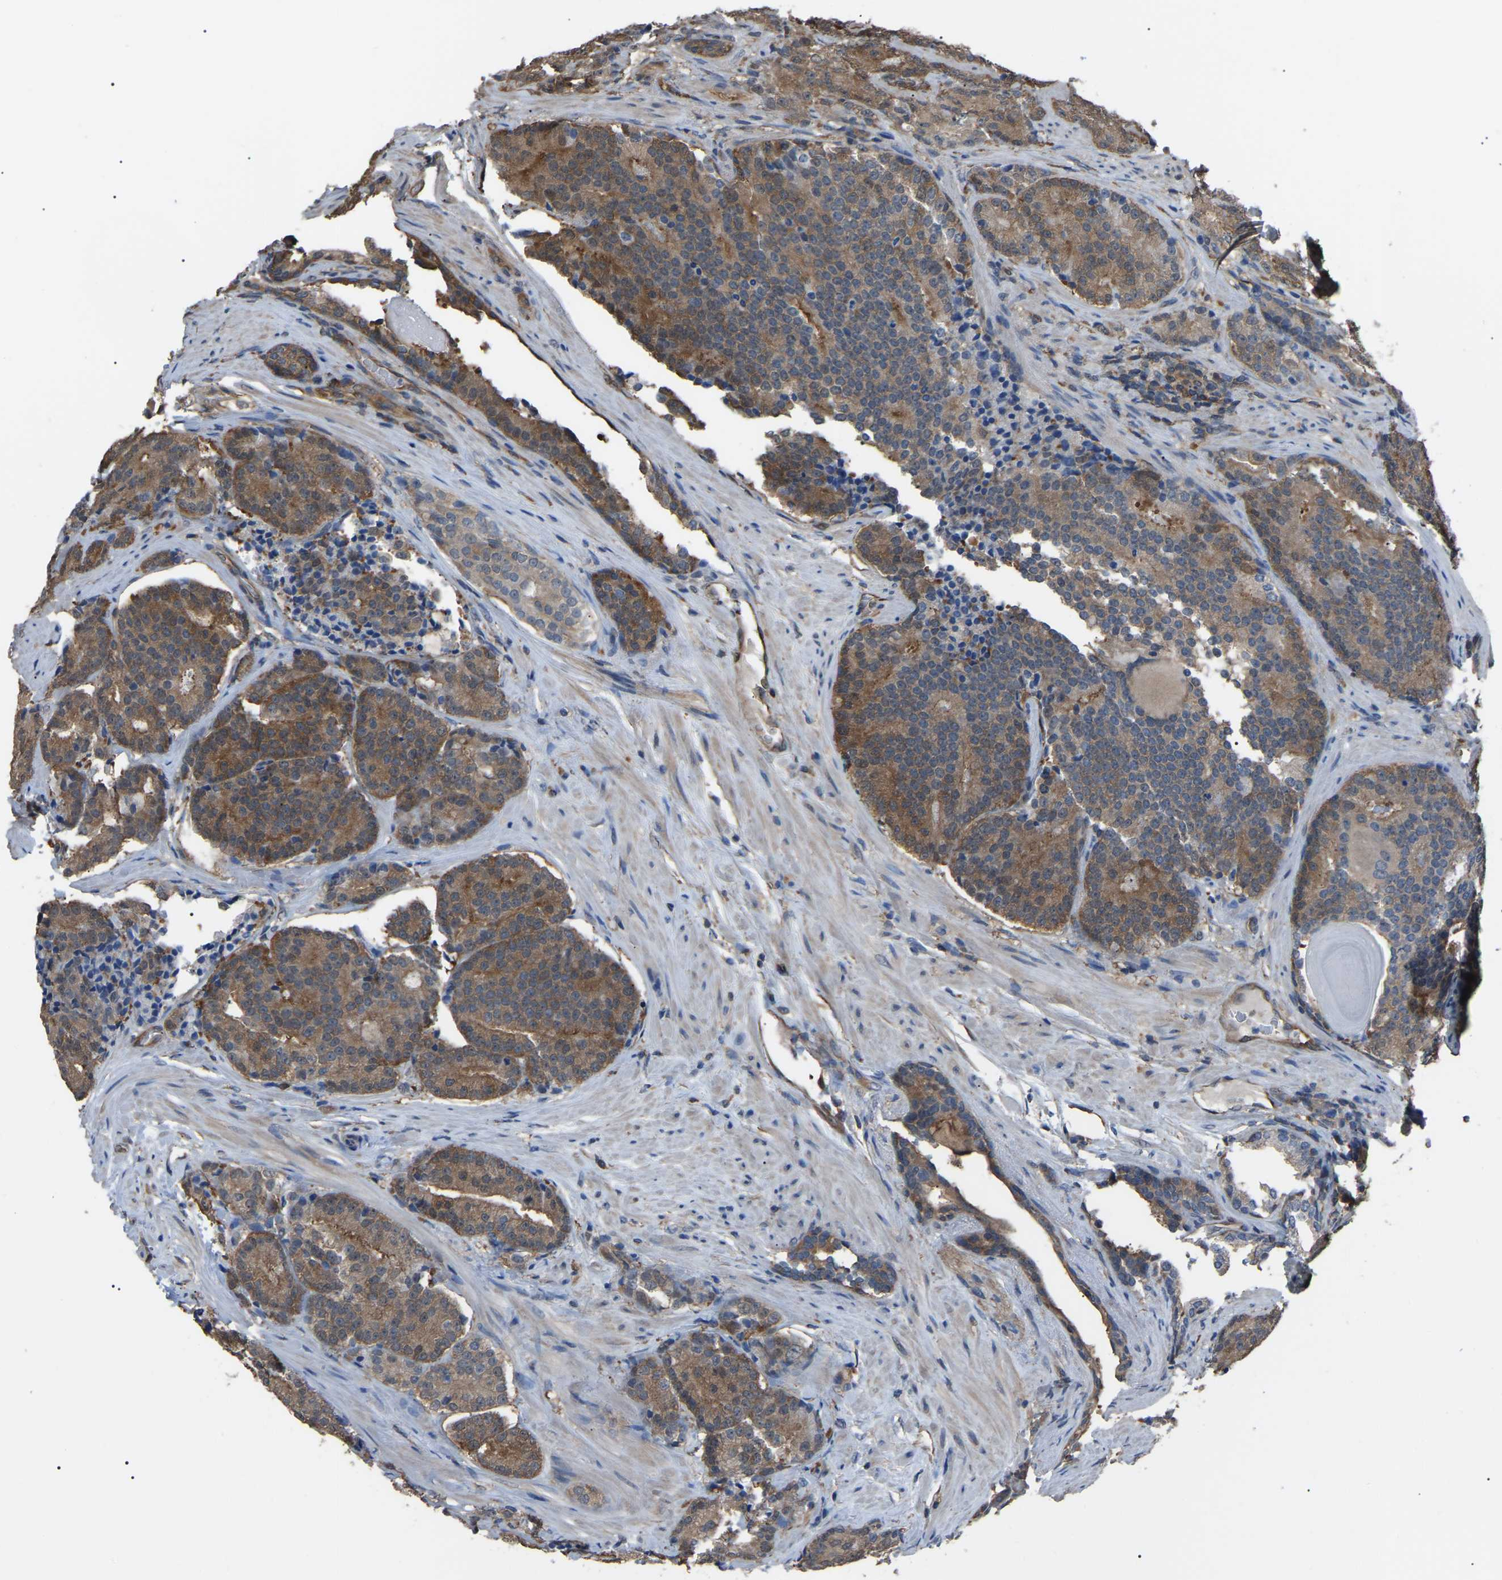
{"staining": {"intensity": "moderate", "quantity": ">75%", "location": "cytoplasmic/membranous"}, "tissue": "prostate cancer", "cell_type": "Tumor cells", "image_type": "cancer", "snomed": [{"axis": "morphology", "description": "Adenocarcinoma, High grade"}, {"axis": "topography", "description": "Prostate"}], "caption": "This photomicrograph displays adenocarcinoma (high-grade) (prostate) stained with IHC to label a protein in brown. The cytoplasmic/membranous of tumor cells show moderate positivity for the protein. Nuclei are counter-stained blue.", "gene": "PDCD5", "patient": {"sex": "male", "age": 61}}